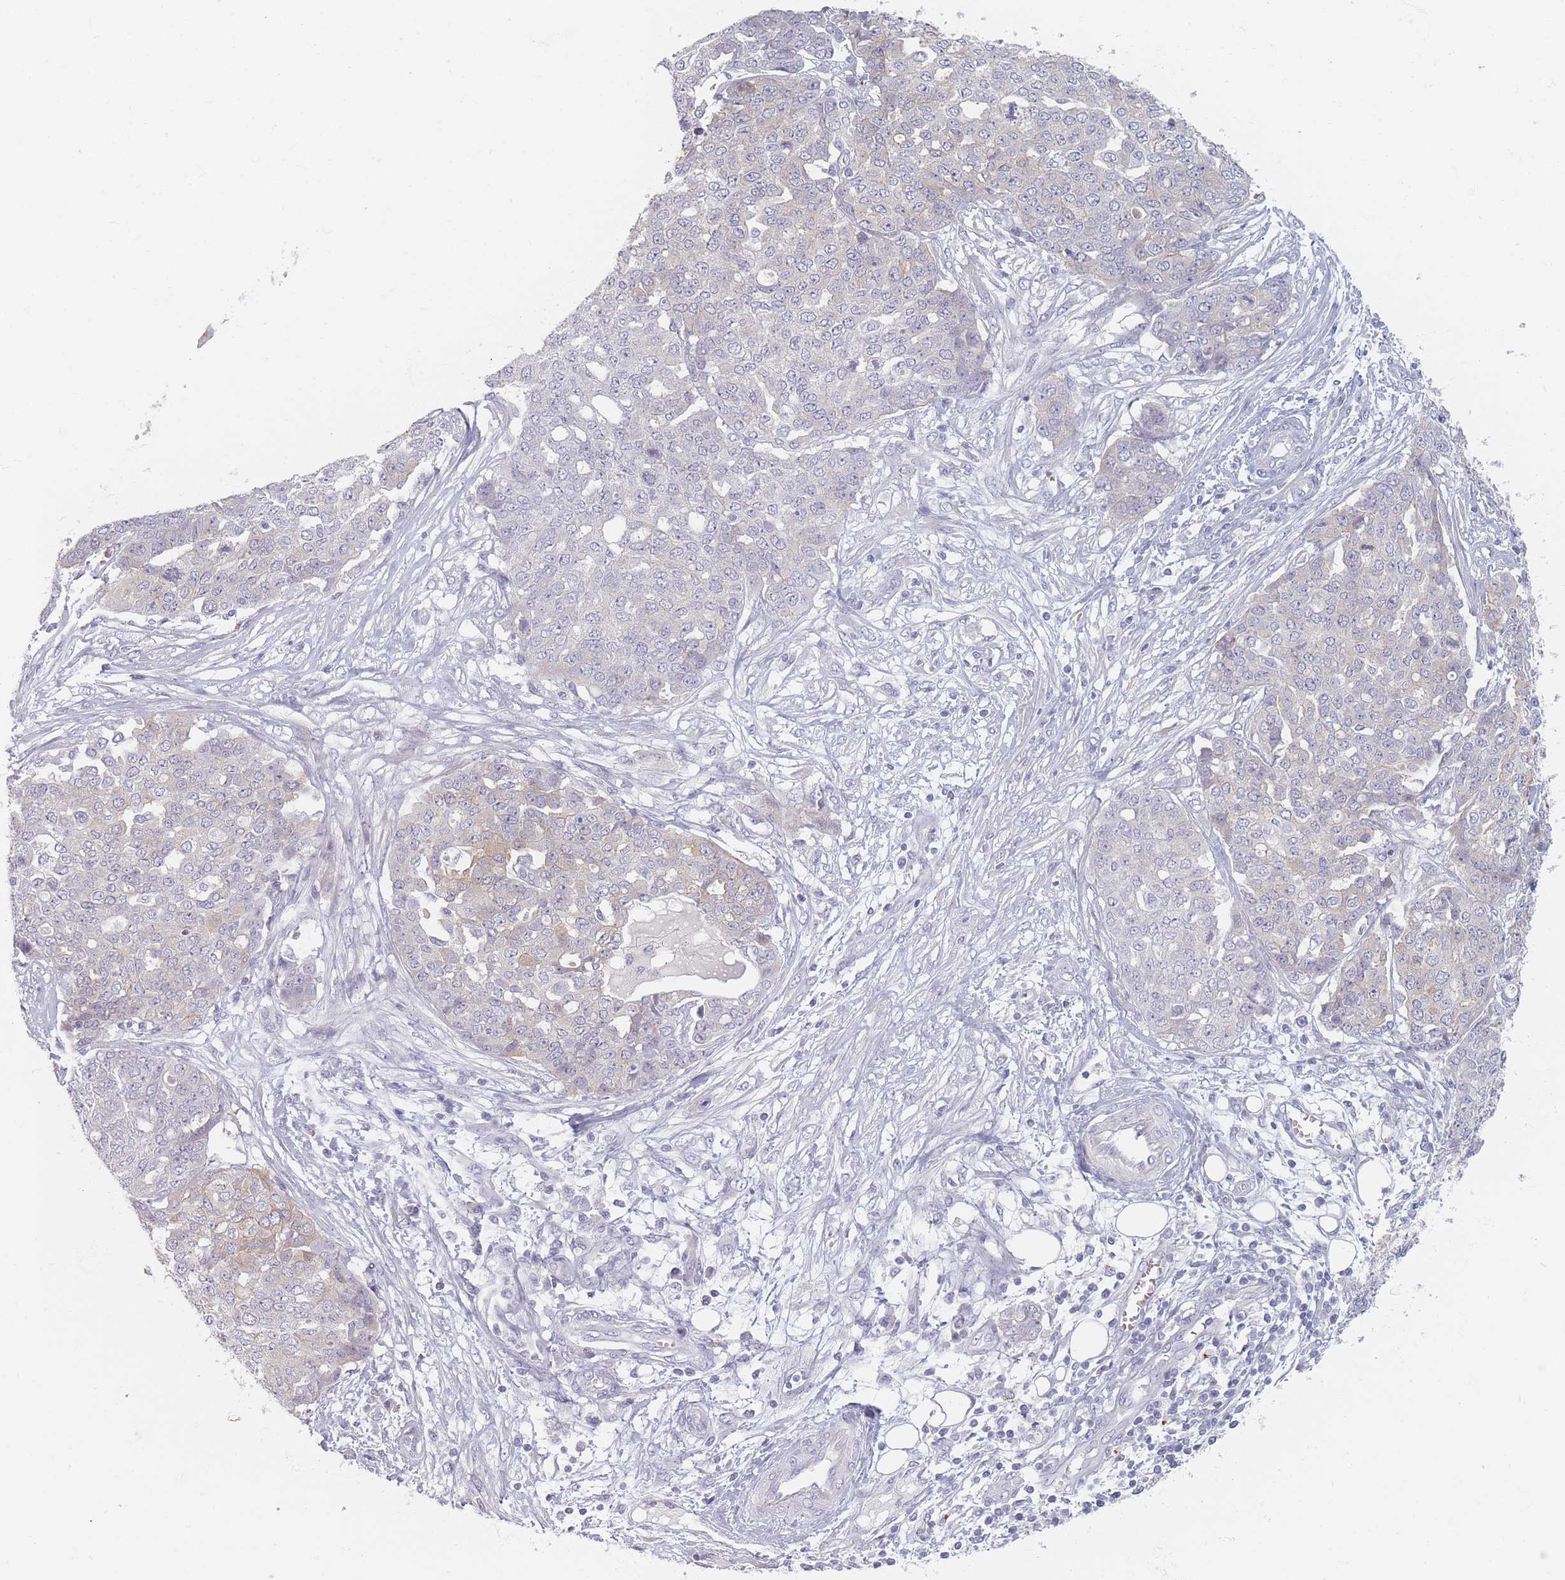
{"staining": {"intensity": "negative", "quantity": "none", "location": "none"}, "tissue": "ovarian cancer", "cell_type": "Tumor cells", "image_type": "cancer", "snomed": [{"axis": "morphology", "description": "Cystadenocarcinoma, serous, NOS"}, {"axis": "topography", "description": "Soft tissue"}, {"axis": "topography", "description": "Ovary"}], "caption": "There is no significant staining in tumor cells of ovarian serous cystadenocarcinoma.", "gene": "TMOD1", "patient": {"sex": "female", "age": 57}}